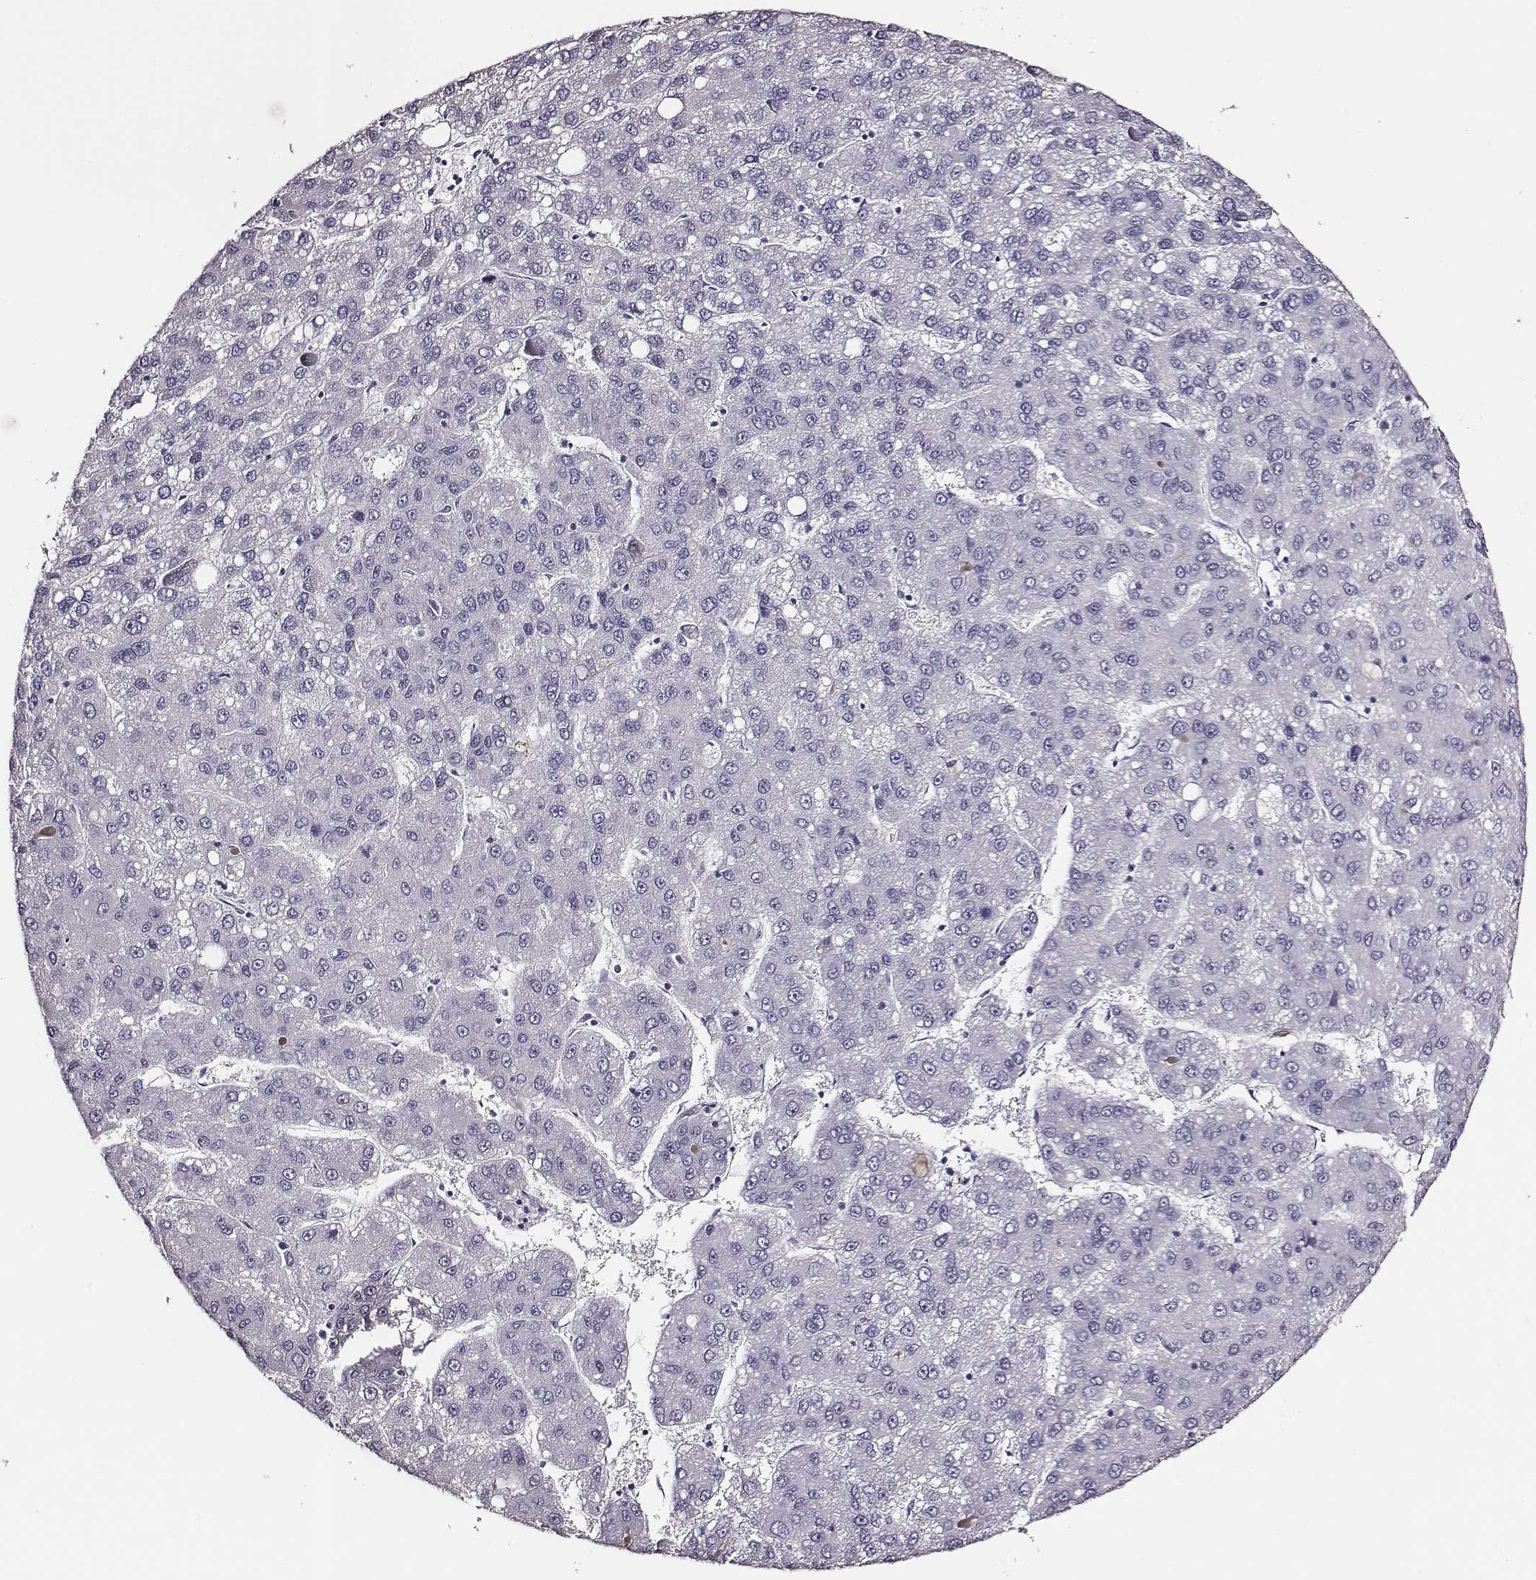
{"staining": {"intensity": "negative", "quantity": "none", "location": "none"}, "tissue": "liver cancer", "cell_type": "Tumor cells", "image_type": "cancer", "snomed": [{"axis": "morphology", "description": "Carcinoma, Hepatocellular, NOS"}, {"axis": "topography", "description": "Liver"}], "caption": "This is an IHC image of liver cancer (hepatocellular carcinoma). There is no staining in tumor cells.", "gene": "DPEP1", "patient": {"sex": "female", "age": 82}}